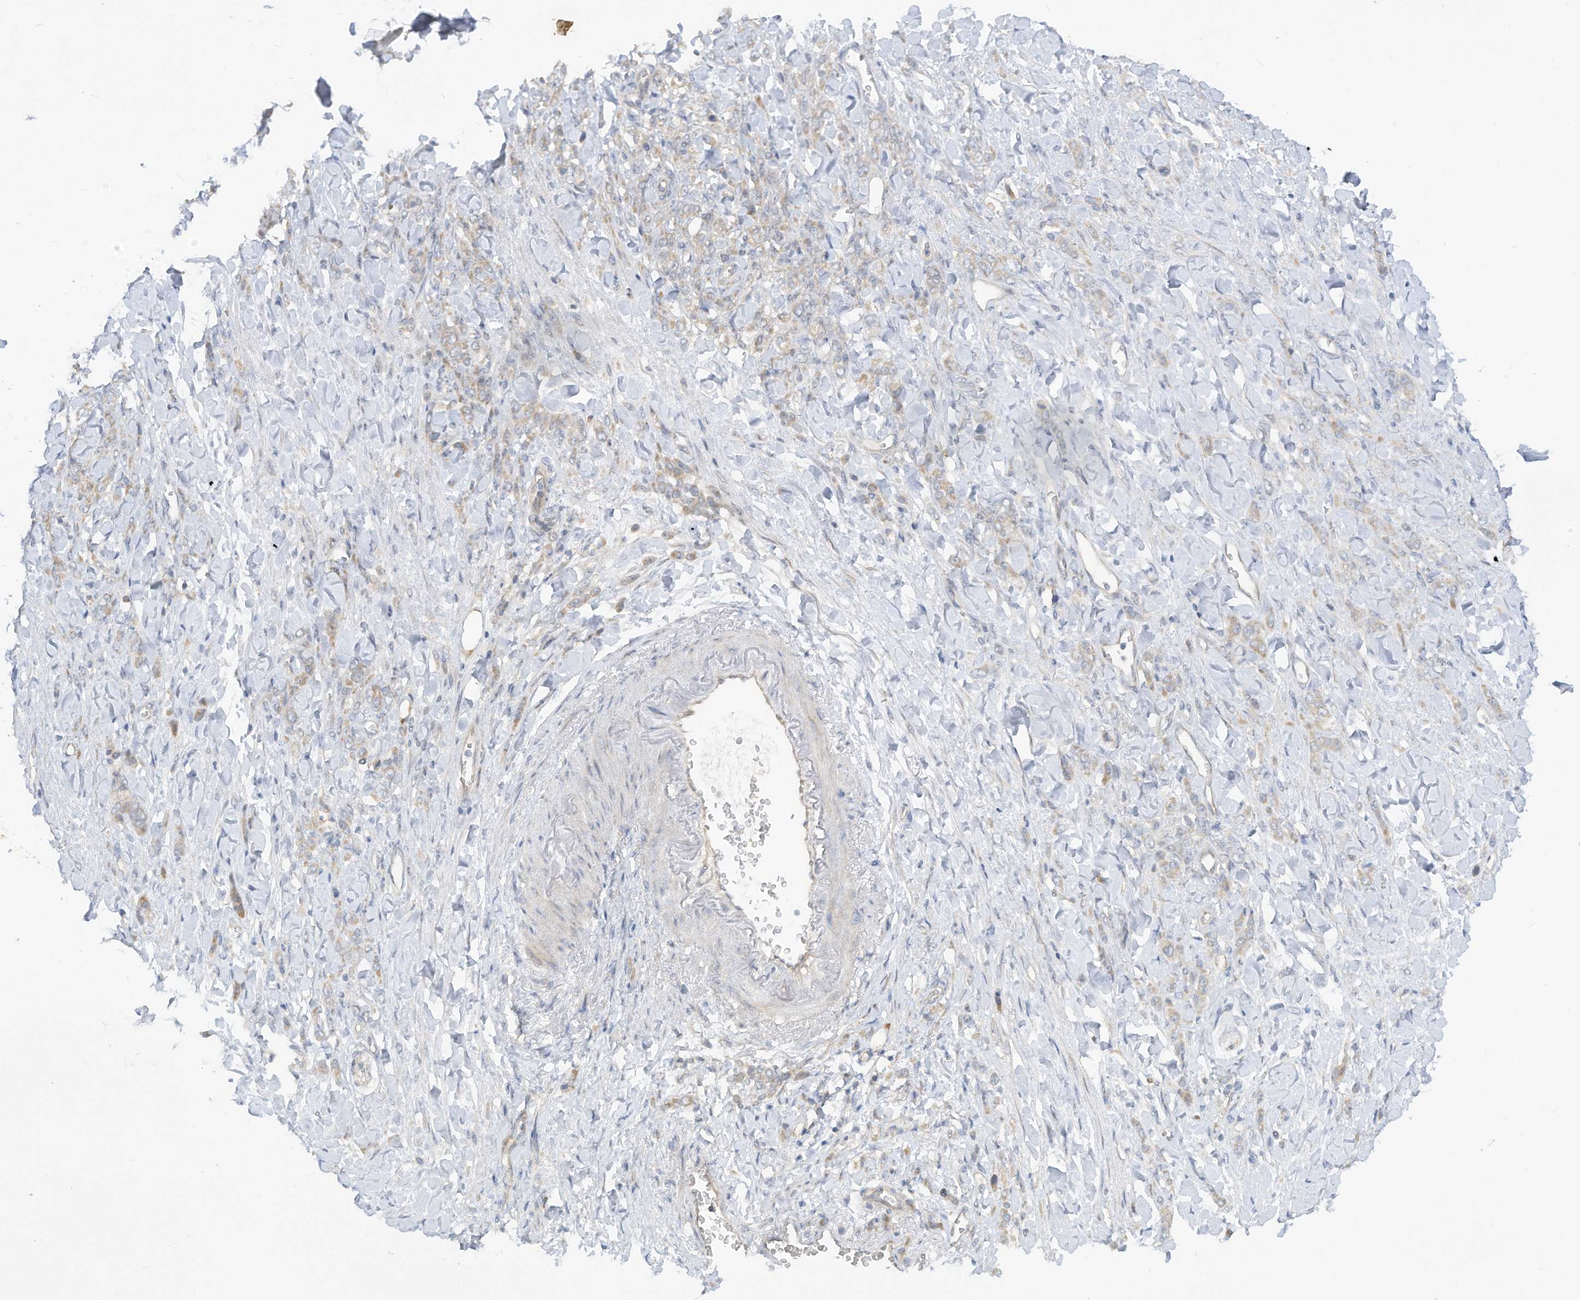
{"staining": {"intensity": "weak", "quantity": "<25%", "location": "cytoplasmic/membranous"}, "tissue": "stomach cancer", "cell_type": "Tumor cells", "image_type": "cancer", "snomed": [{"axis": "morphology", "description": "Normal tissue, NOS"}, {"axis": "morphology", "description": "Adenocarcinoma, NOS"}, {"axis": "topography", "description": "Stomach"}], "caption": "Stomach cancer (adenocarcinoma) was stained to show a protein in brown. There is no significant staining in tumor cells.", "gene": "LRRN2", "patient": {"sex": "male", "age": 82}}